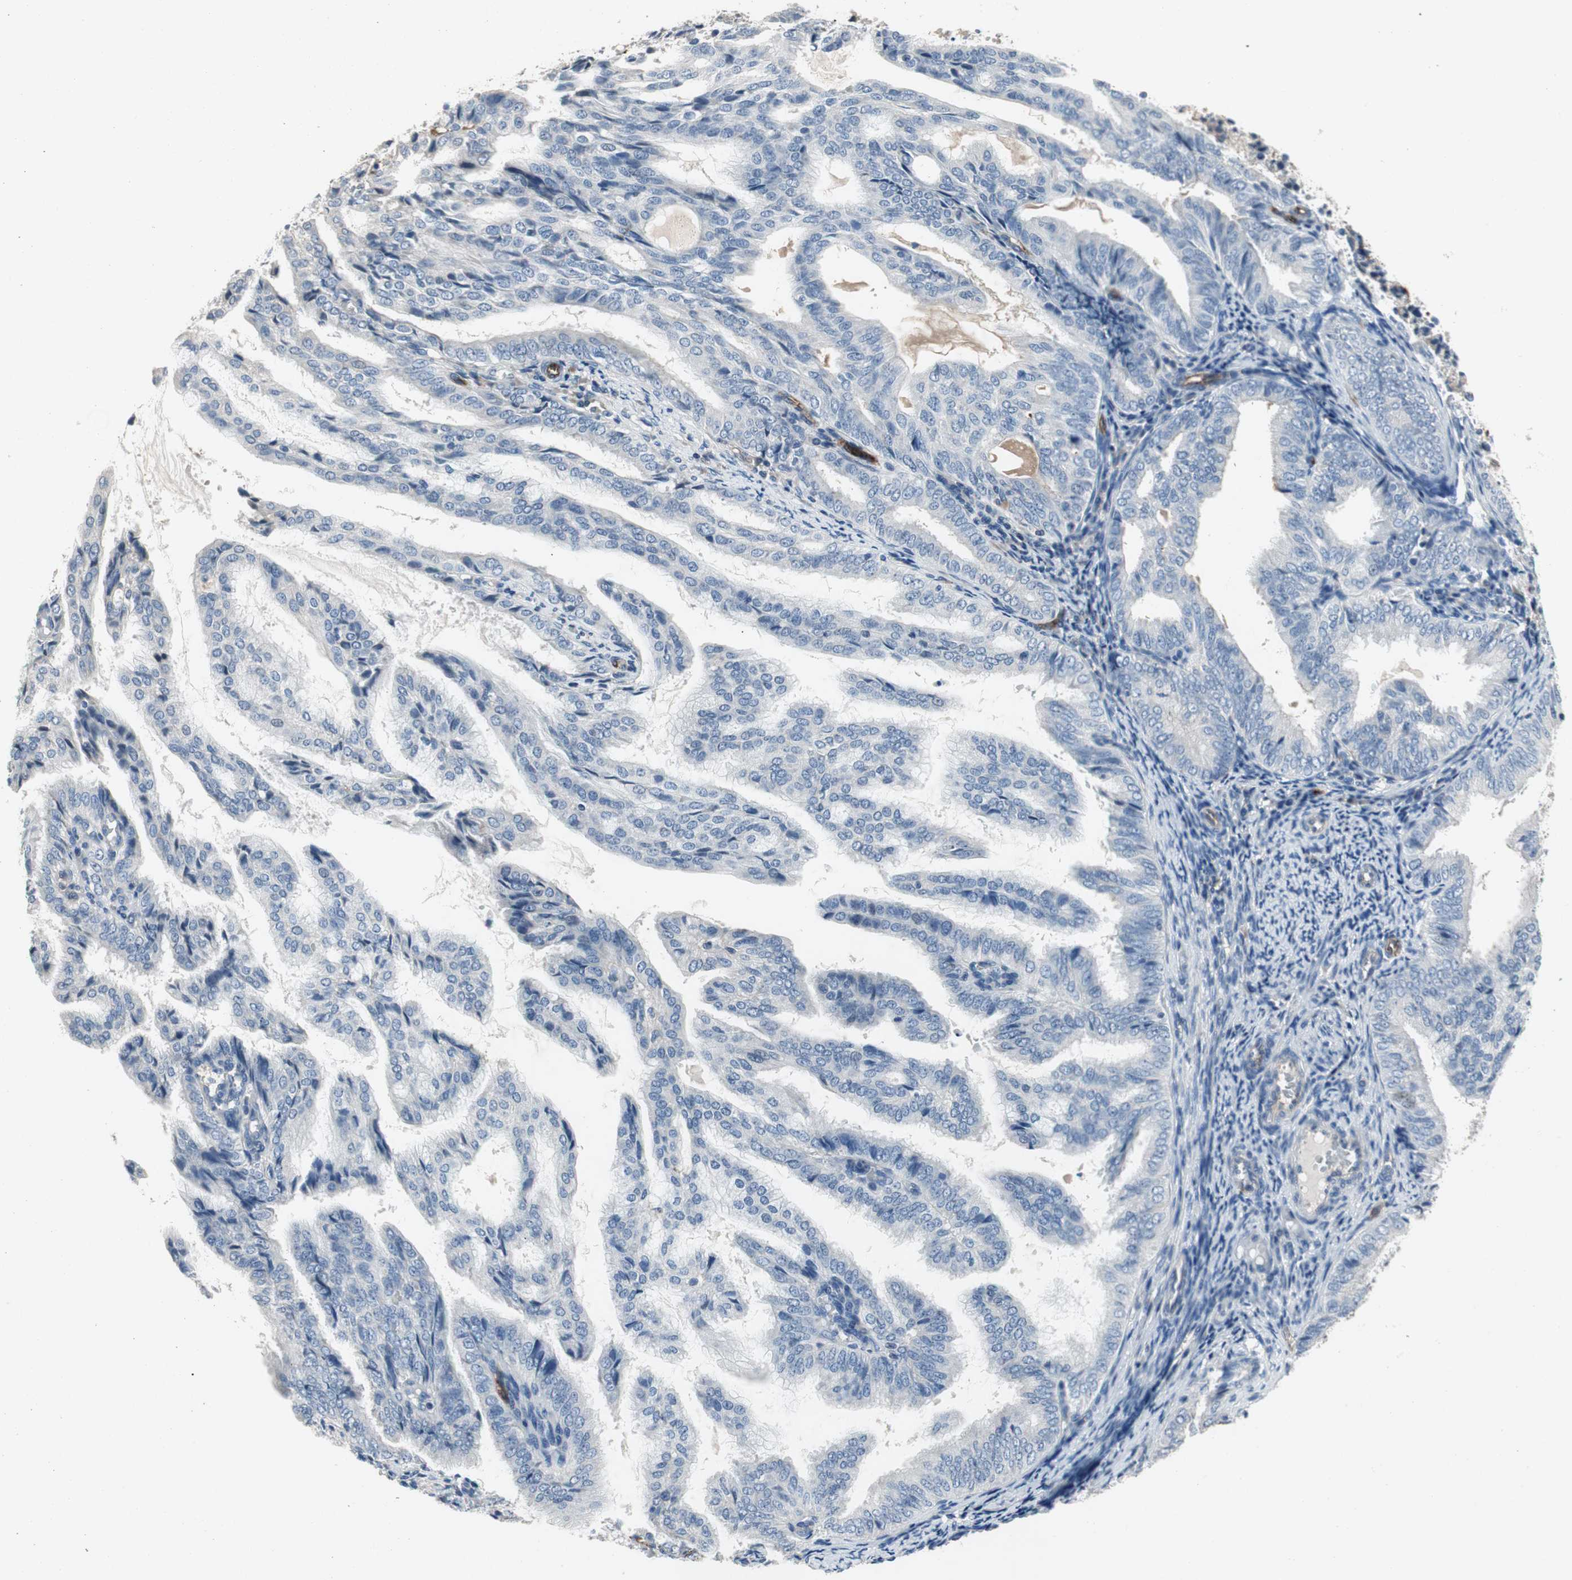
{"staining": {"intensity": "negative", "quantity": "none", "location": "none"}, "tissue": "endometrial cancer", "cell_type": "Tumor cells", "image_type": "cancer", "snomed": [{"axis": "morphology", "description": "Adenocarcinoma, NOS"}, {"axis": "topography", "description": "Endometrium"}], "caption": "There is no significant positivity in tumor cells of adenocarcinoma (endometrial).", "gene": "ALPL", "patient": {"sex": "female", "age": 58}}